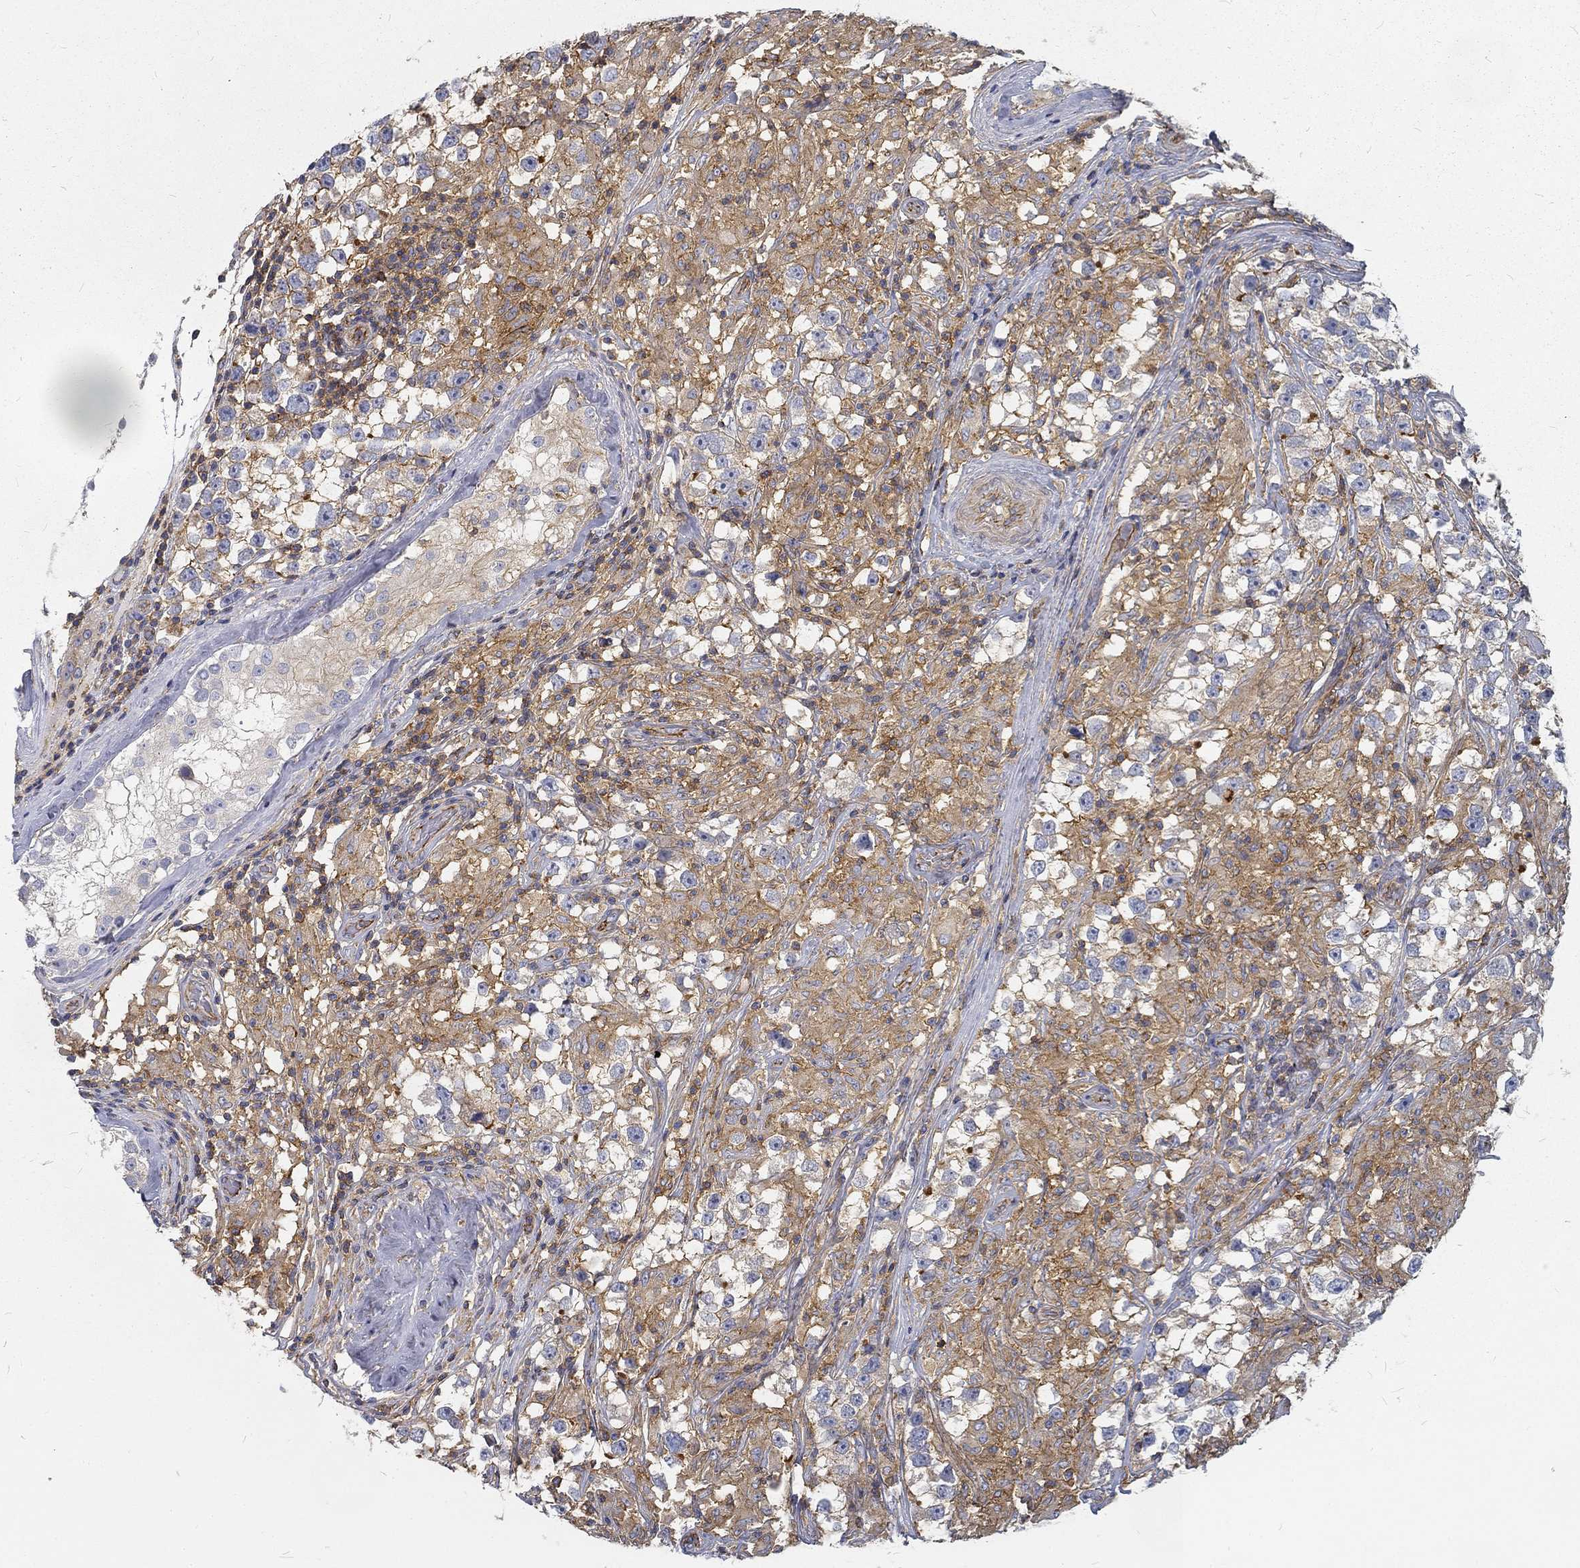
{"staining": {"intensity": "moderate", "quantity": "25%-75%", "location": "cytoplasmic/membranous"}, "tissue": "testis cancer", "cell_type": "Tumor cells", "image_type": "cancer", "snomed": [{"axis": "morphology", "description": "Seminoma, NOS"}, {"axis": "topography", "description": "Testis"}], "caption": "DAB immunohistochemical staining of human seminoma (testis) exhibits moderate cytoplasmic/membranous protein expression in approximately 25%-75% of tumor cells.", "gene": "MTMR11", "patient": {"sex": "male", "age": 46}}